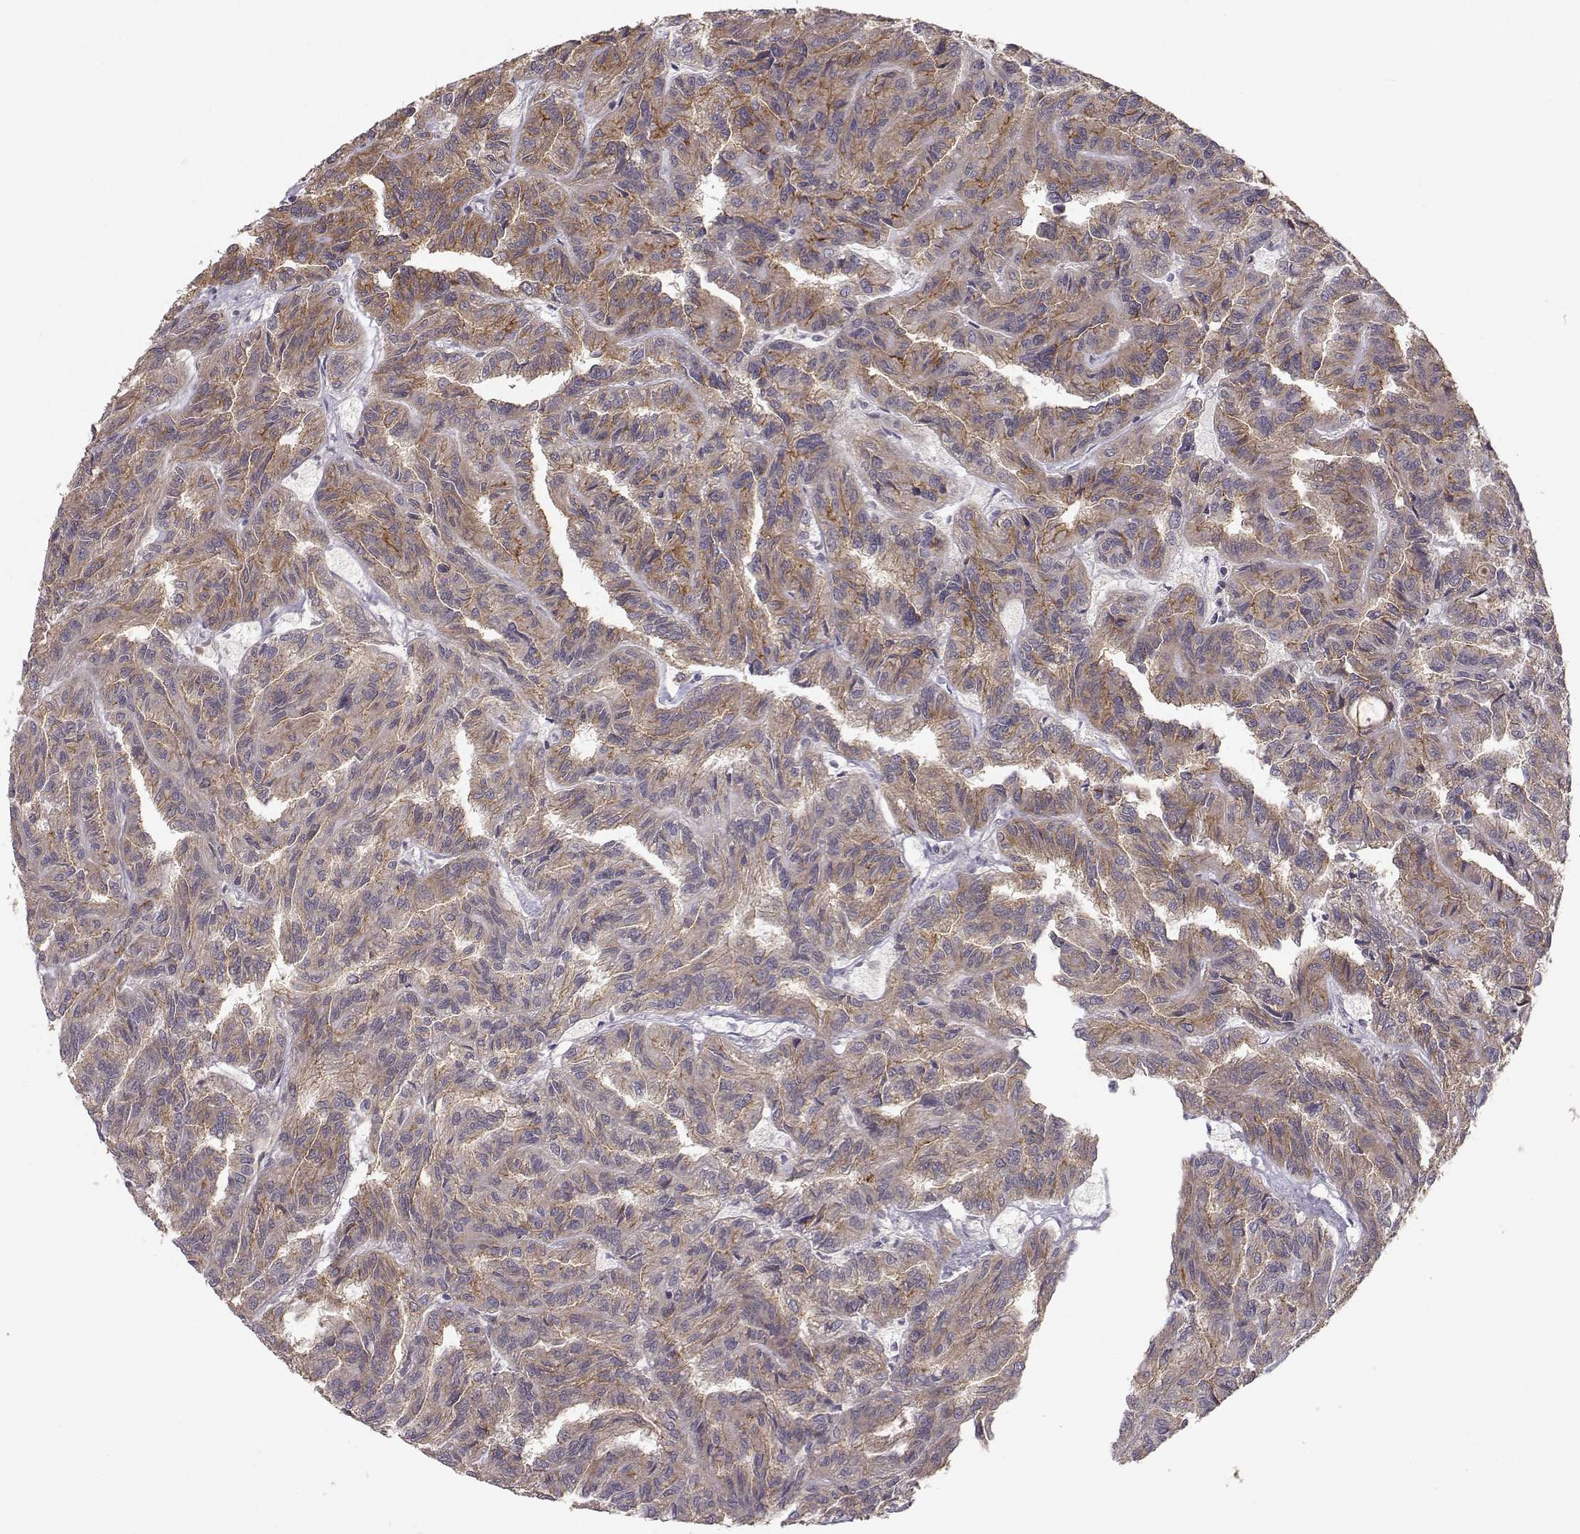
{"staining": {"intensity": "moderate", "quantity": "<25%", "location": "cytoplasmic/membranous"}, "tissue": "renal cancer", "cell_type": "Tumor cells", "image_type": "cancer", "snomed": [{"axis": "morphology", "description": "Adenocarcinoma, NOS"}, {"axis": "topography", "description": "Kidney"}], "caption": "A brown stain labels moderate cytoplasmic/membranous positivity of a protein in human renal cancer (adenocarcinoma) tumor cells.", "gene": "PLEKHG3", "patient": {"sex": "male", "age": 79}}